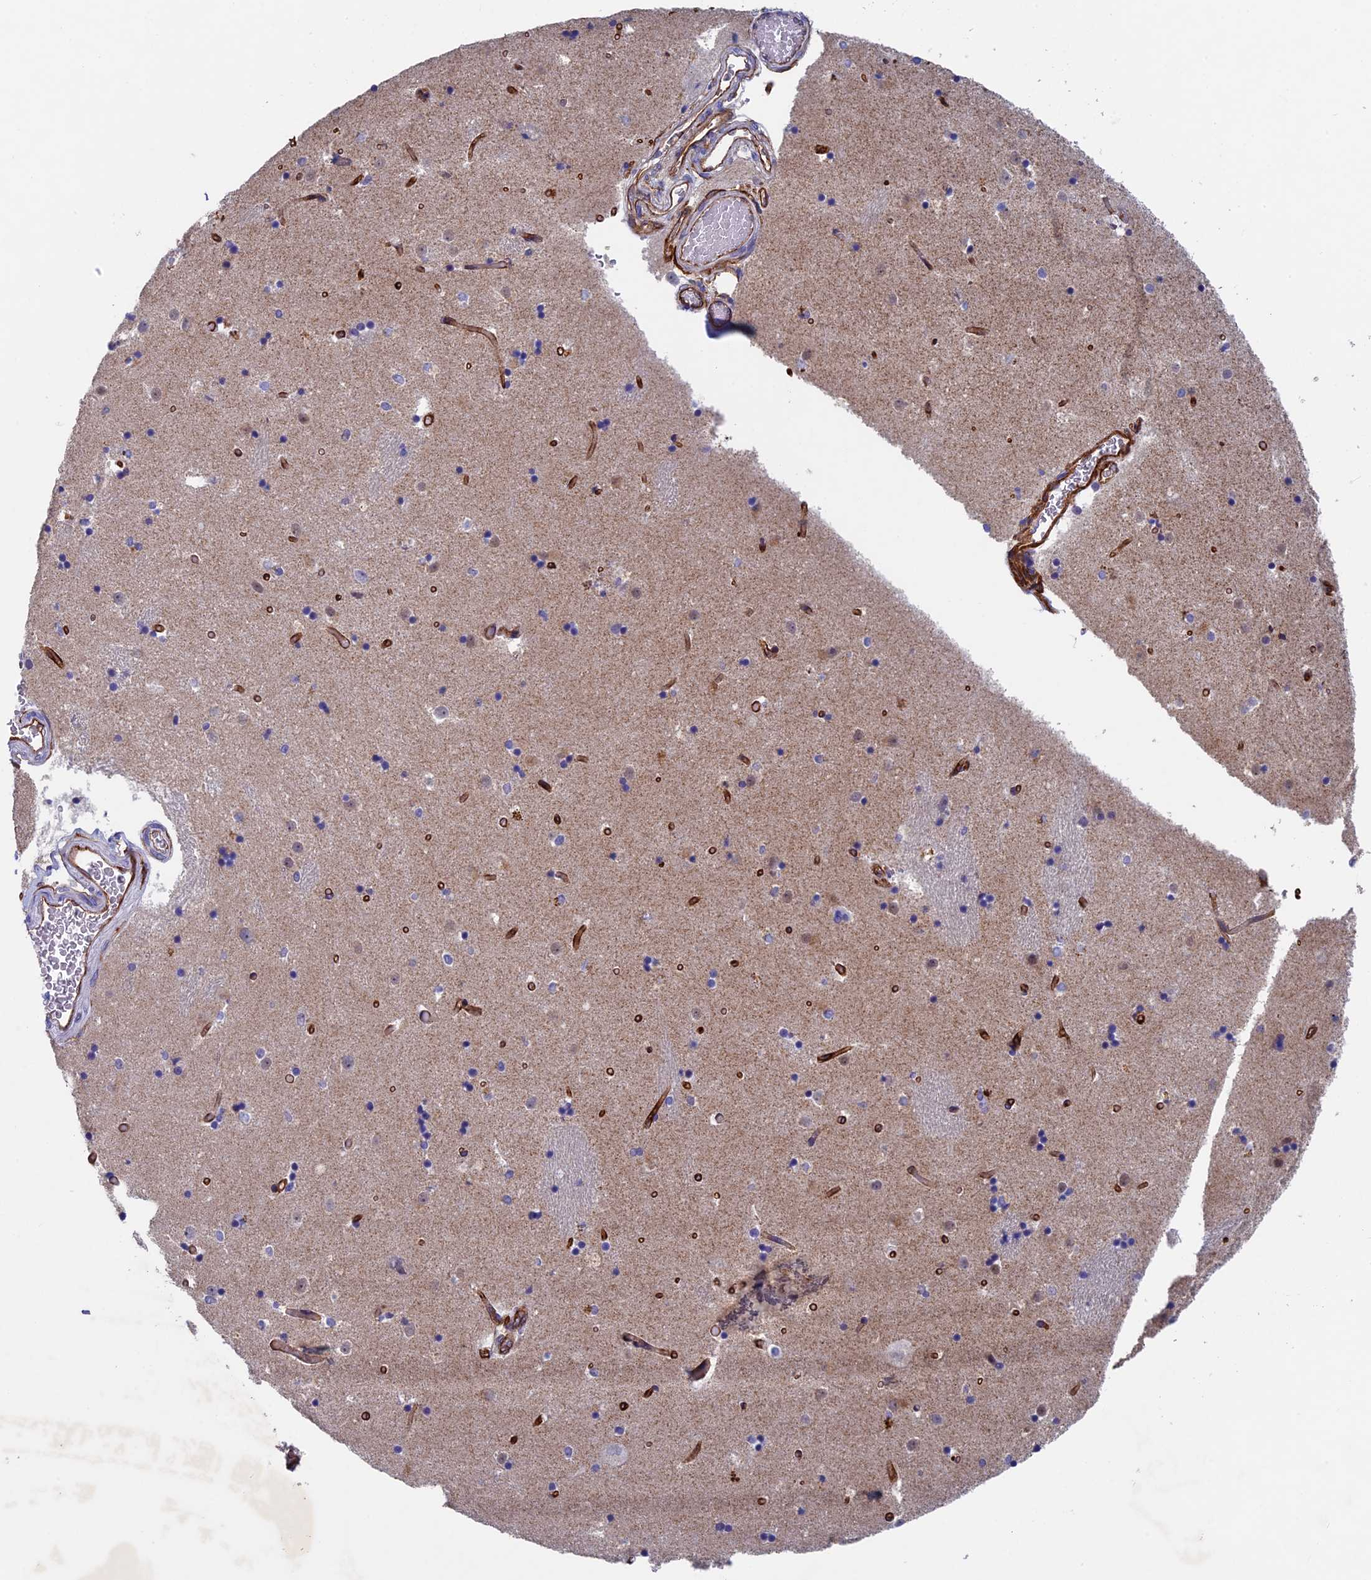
{"staining": {"intensity": "negative", "quantity": "none", "location": "none"}, "tissue": "caudate", "cell_type": "Glial cells", "image_type": "normal", "snomed": [{"axis": "morphology", "description": "Normal tissue, NOS"}, {"axis": "topography", "description": "Lateral ventricle wall"}], "caption": "Immunohistochemistry micrograph of unremarkable caudate stained for a protein (brown), which shows no staining in glial cells. (Stains: DAB immunohistochemistry with hematoxylin counter stain, Microscopy: brightfield microscopy at high magnification).", "gene": "INSYN1", "patient": {"sex": "female", "age": 52}}